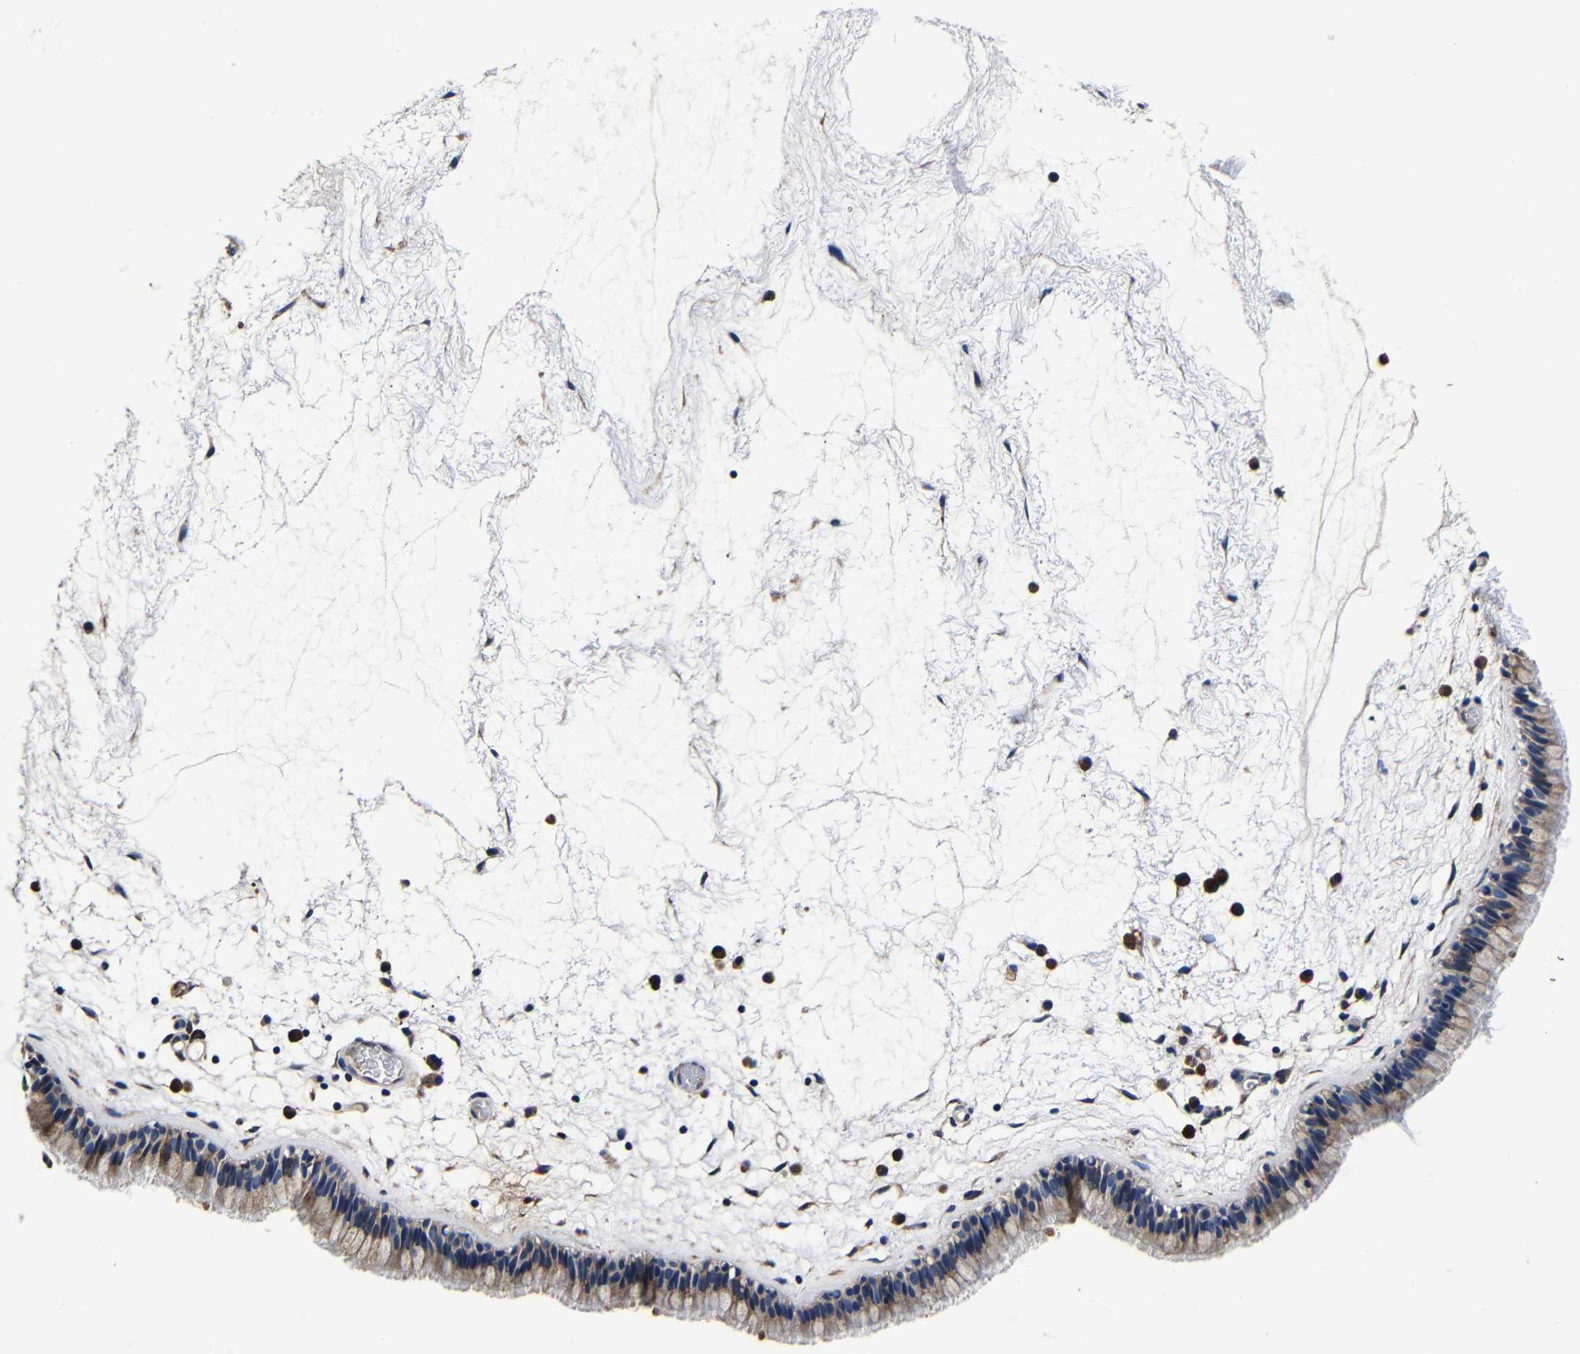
{"staining": {"intensity": "moderate", "quantity": "25%-75%", "location": "cytoplasmic/membranous"}, "tissue": "nasopharynx", "cell_type": "Respiratory epithelial cells", "image_type": "normal", "snomed": [{"axis": "morphology", "description": "Normal tissue, NOS"}, {"axis": "morphology", "description": "Inflammation, NOS"}, {"axis": "topography", "description": "Nasopharynx"}], "caption": "Moderate cytoplasmic/membranous positivity is seen in approximately 25%-75% of respiratory epithelial cells in normal nasopharynx. (brown staining indicates protein expression, while blue staining denotes nuclei).", "gene": "SCN9A", "patient": {"sex": "male", "age": 48}}